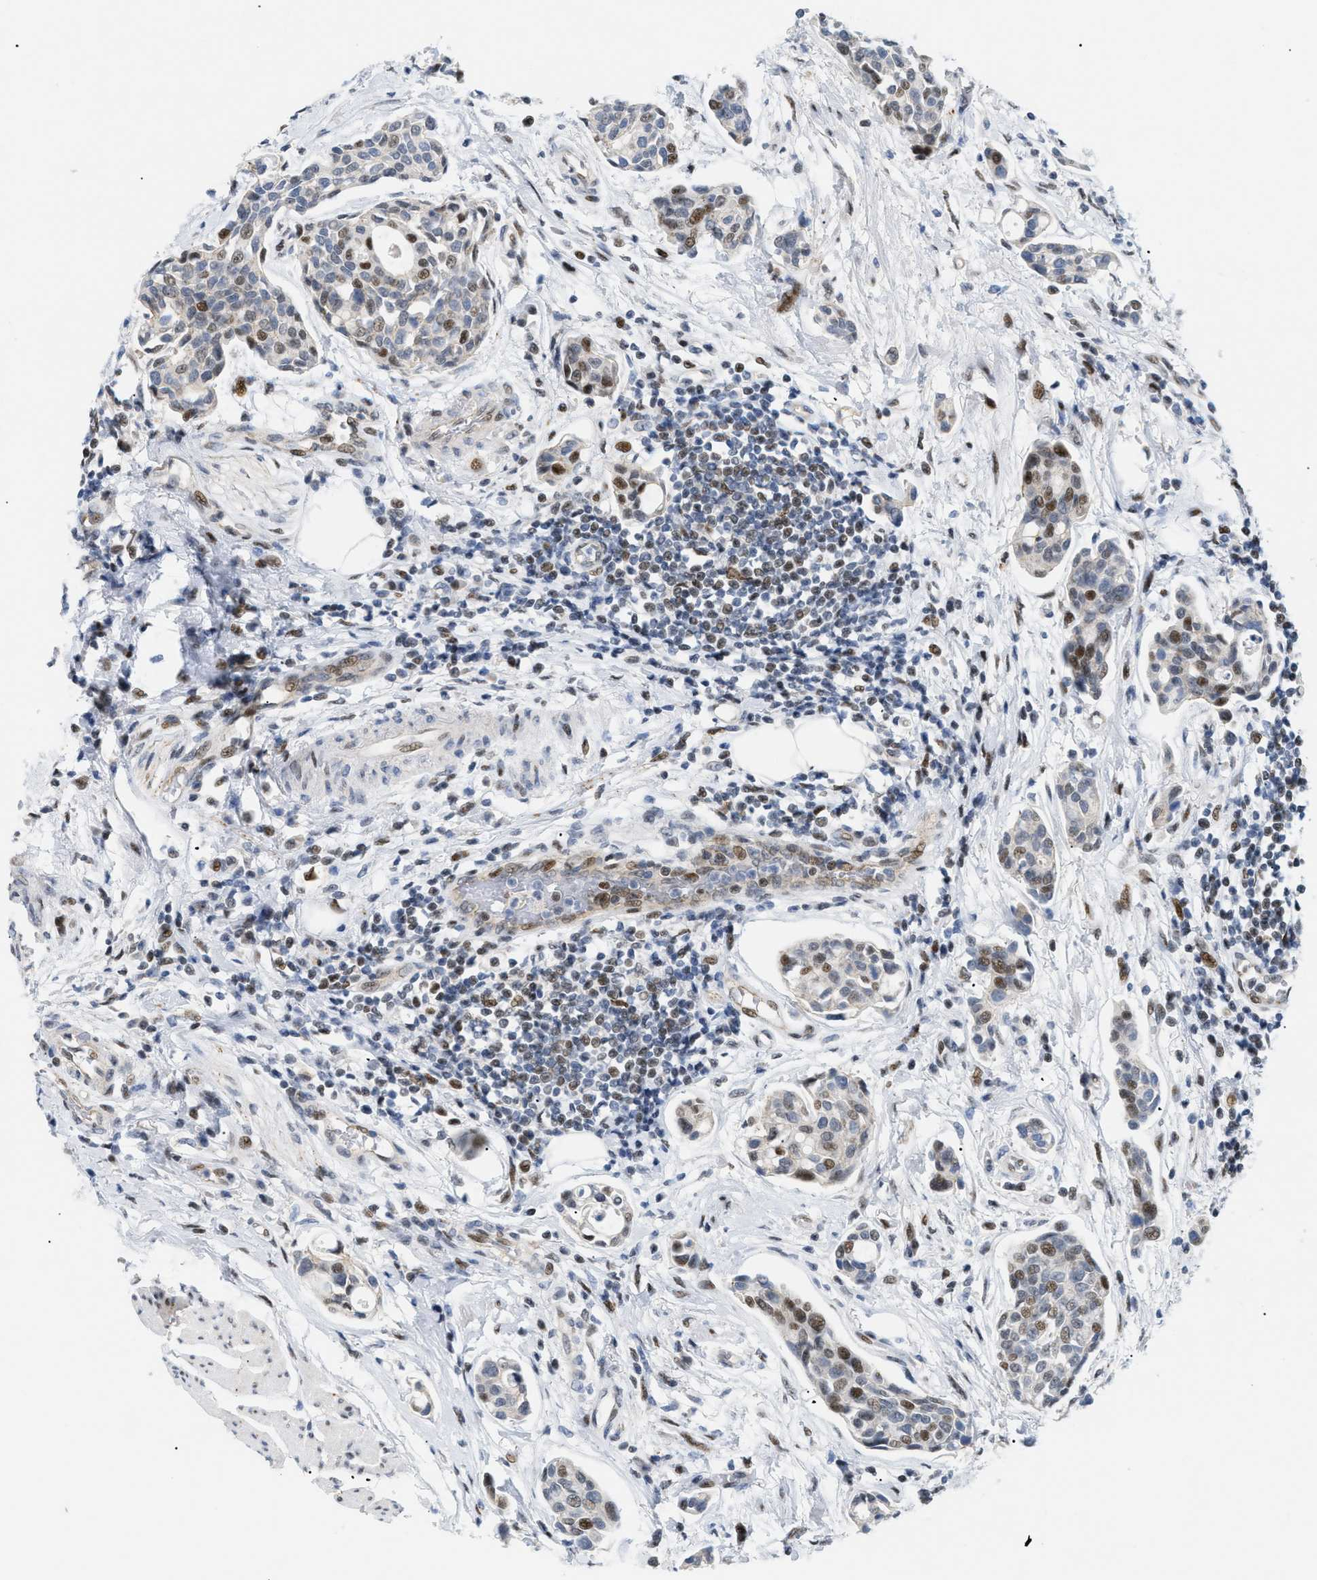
{"staining": {"intensity": "strong", "quantity": "25%-75%", "location": "nuclear"}, "tissue": "urothelial cancer", "cell_type": "Tumor cells", "image_type": "cancer", "snomed": [{"axis": "morphology", "description": "Urothelial carcinoma, High grade"}, {"axis": "topography", "description": "Urinary bladder"}], "caption": "About 25%-75% of tumor cells in human urothelial carcinoma (high-grade) exhibit strong nuclear protein staining as visualized by brown immunohistochemical staining.", "gene": "MED1", "patient": {"sex": "male", "age": 78}}